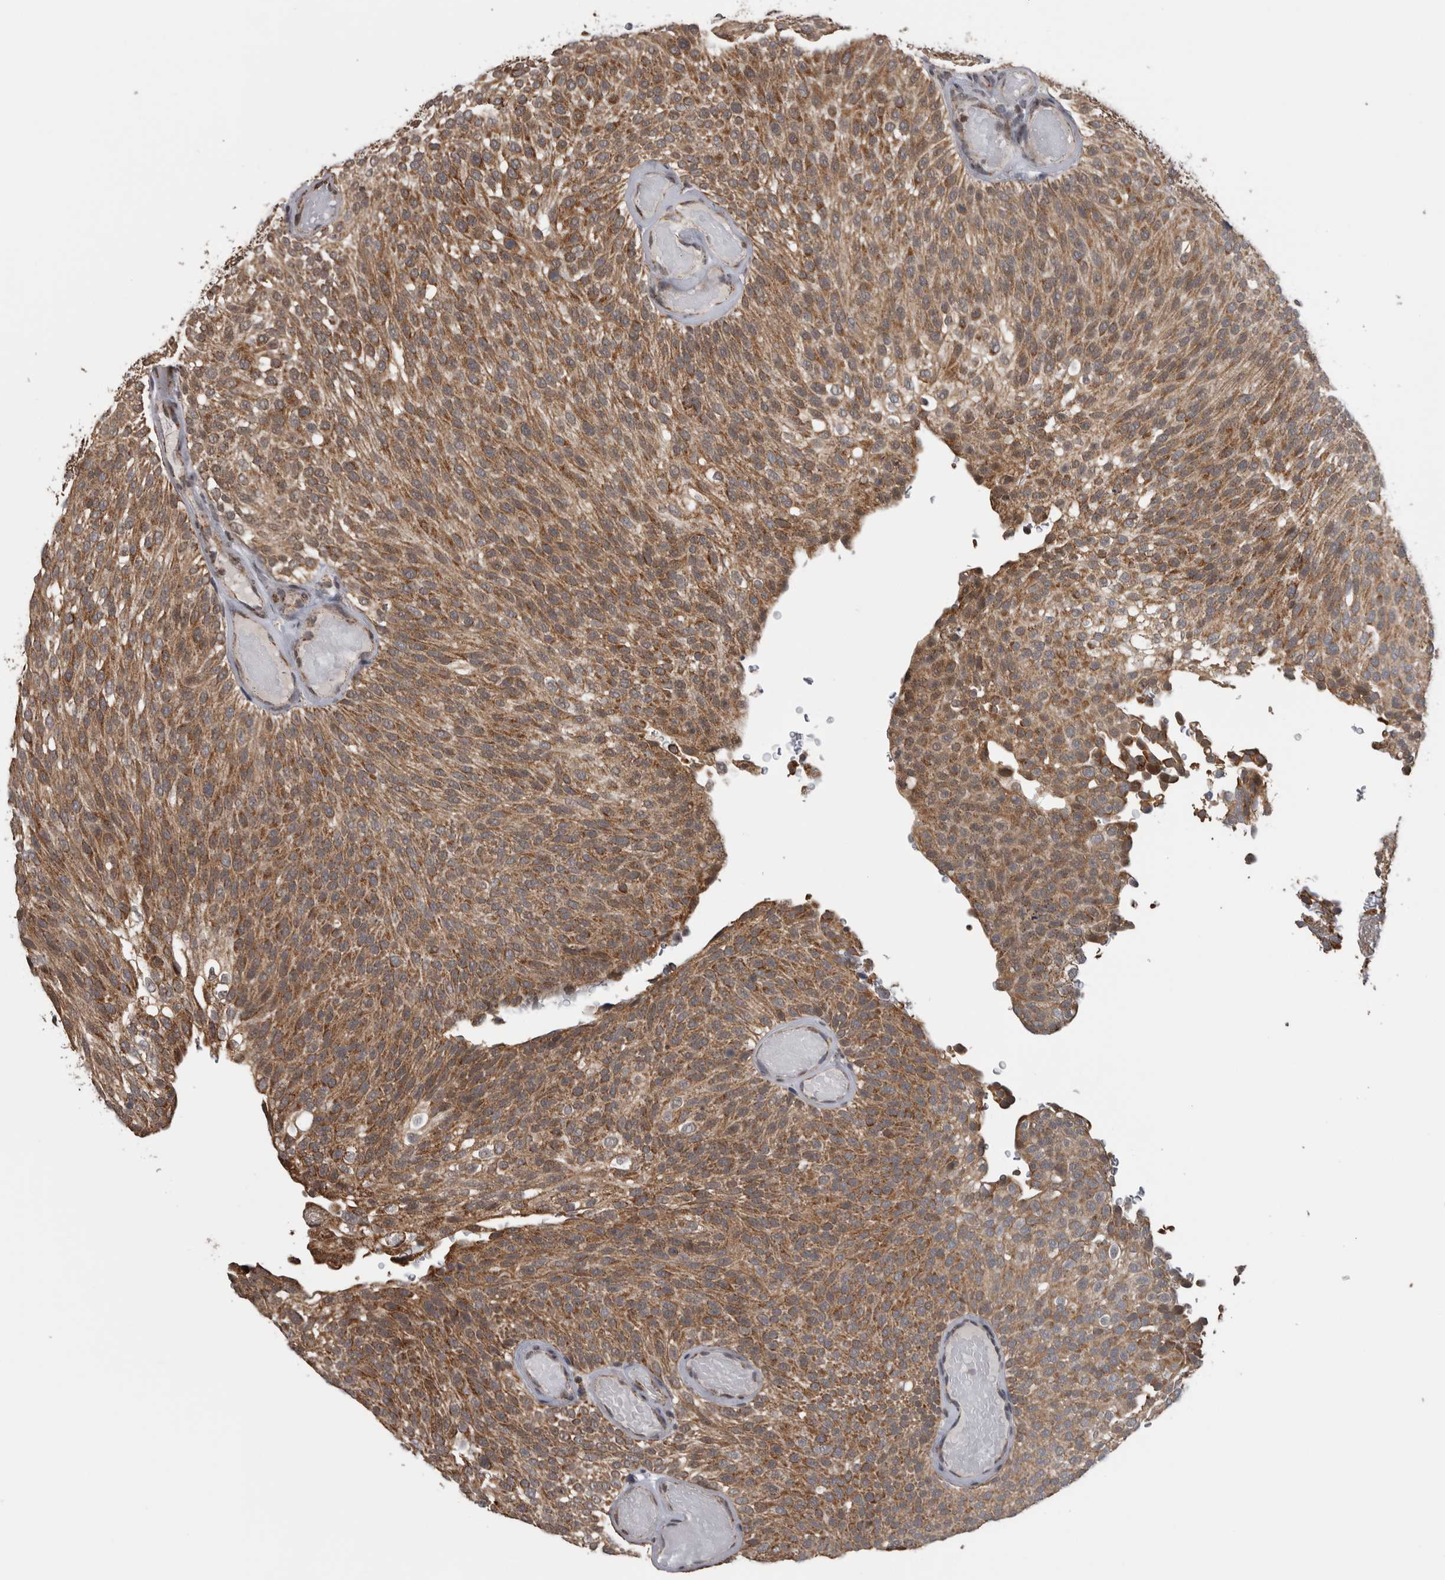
{"staining": {"intensity": "moderate", "quantity": ">75%", "location": "cytoplasmic/membranous"}, "tissue": "urothelial cancer", "cell_type": "Tumor cells", "image_type": "cancer", "snomed": [{"axis": "morphology", "description": "Urothelial carcinoma, Low grade"}, {"axis": "topography", "description": "Urinary bladder"}], "caption": "IHC photomicrograph of neoplastic tissue: low-grade urothelial carcinoma stained using immunohistochemistry displays medium levels of moderate protein expression localized specifically in the cytoplasmic/membranous of tumor cells, appearing as a cytoplasmic/membranous brown color.", "gene": "OR2K2", "patient": {"sex": "male", "age": 78}}